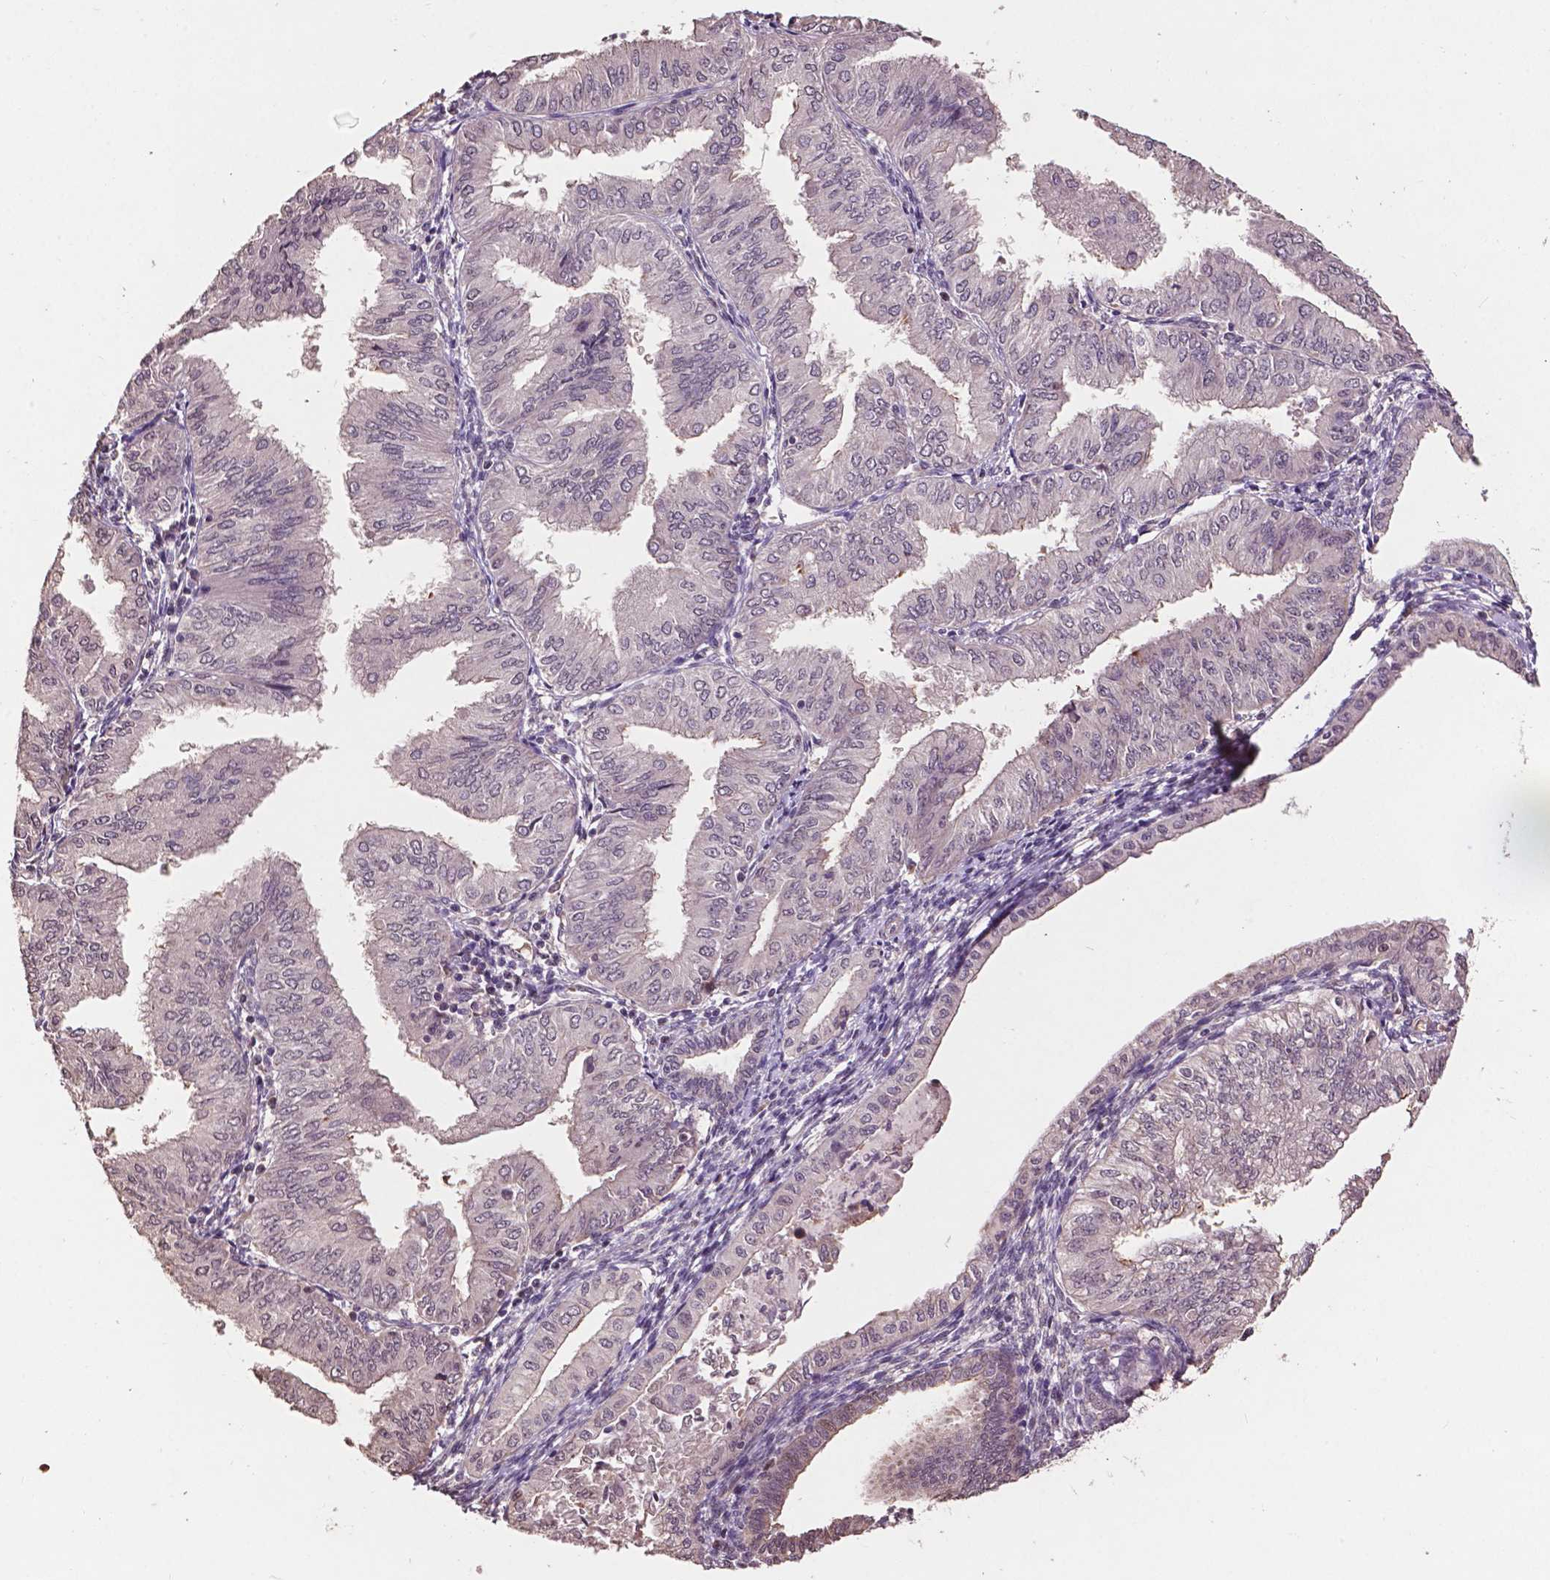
{"staining": {"intensity": "negative", "quantity": "none", "location": "none"}, "tissue": "endometrial cancer", "cell_type": "Tumor cells", "image_type": "cancer", "snomed": [{"axis": "morphology", "description": "Adenocarcinoma, NOS"}, {"axis": "topography", "description": "Endometrium"}], "caption": "An image of endometrial cancer stained for a protein displays no brown staining in tumor cells. (IHC, brightfield microscopy, high magnification).", "gene": "GLRA2", "patient": {"sex": "female", "age": 53}}